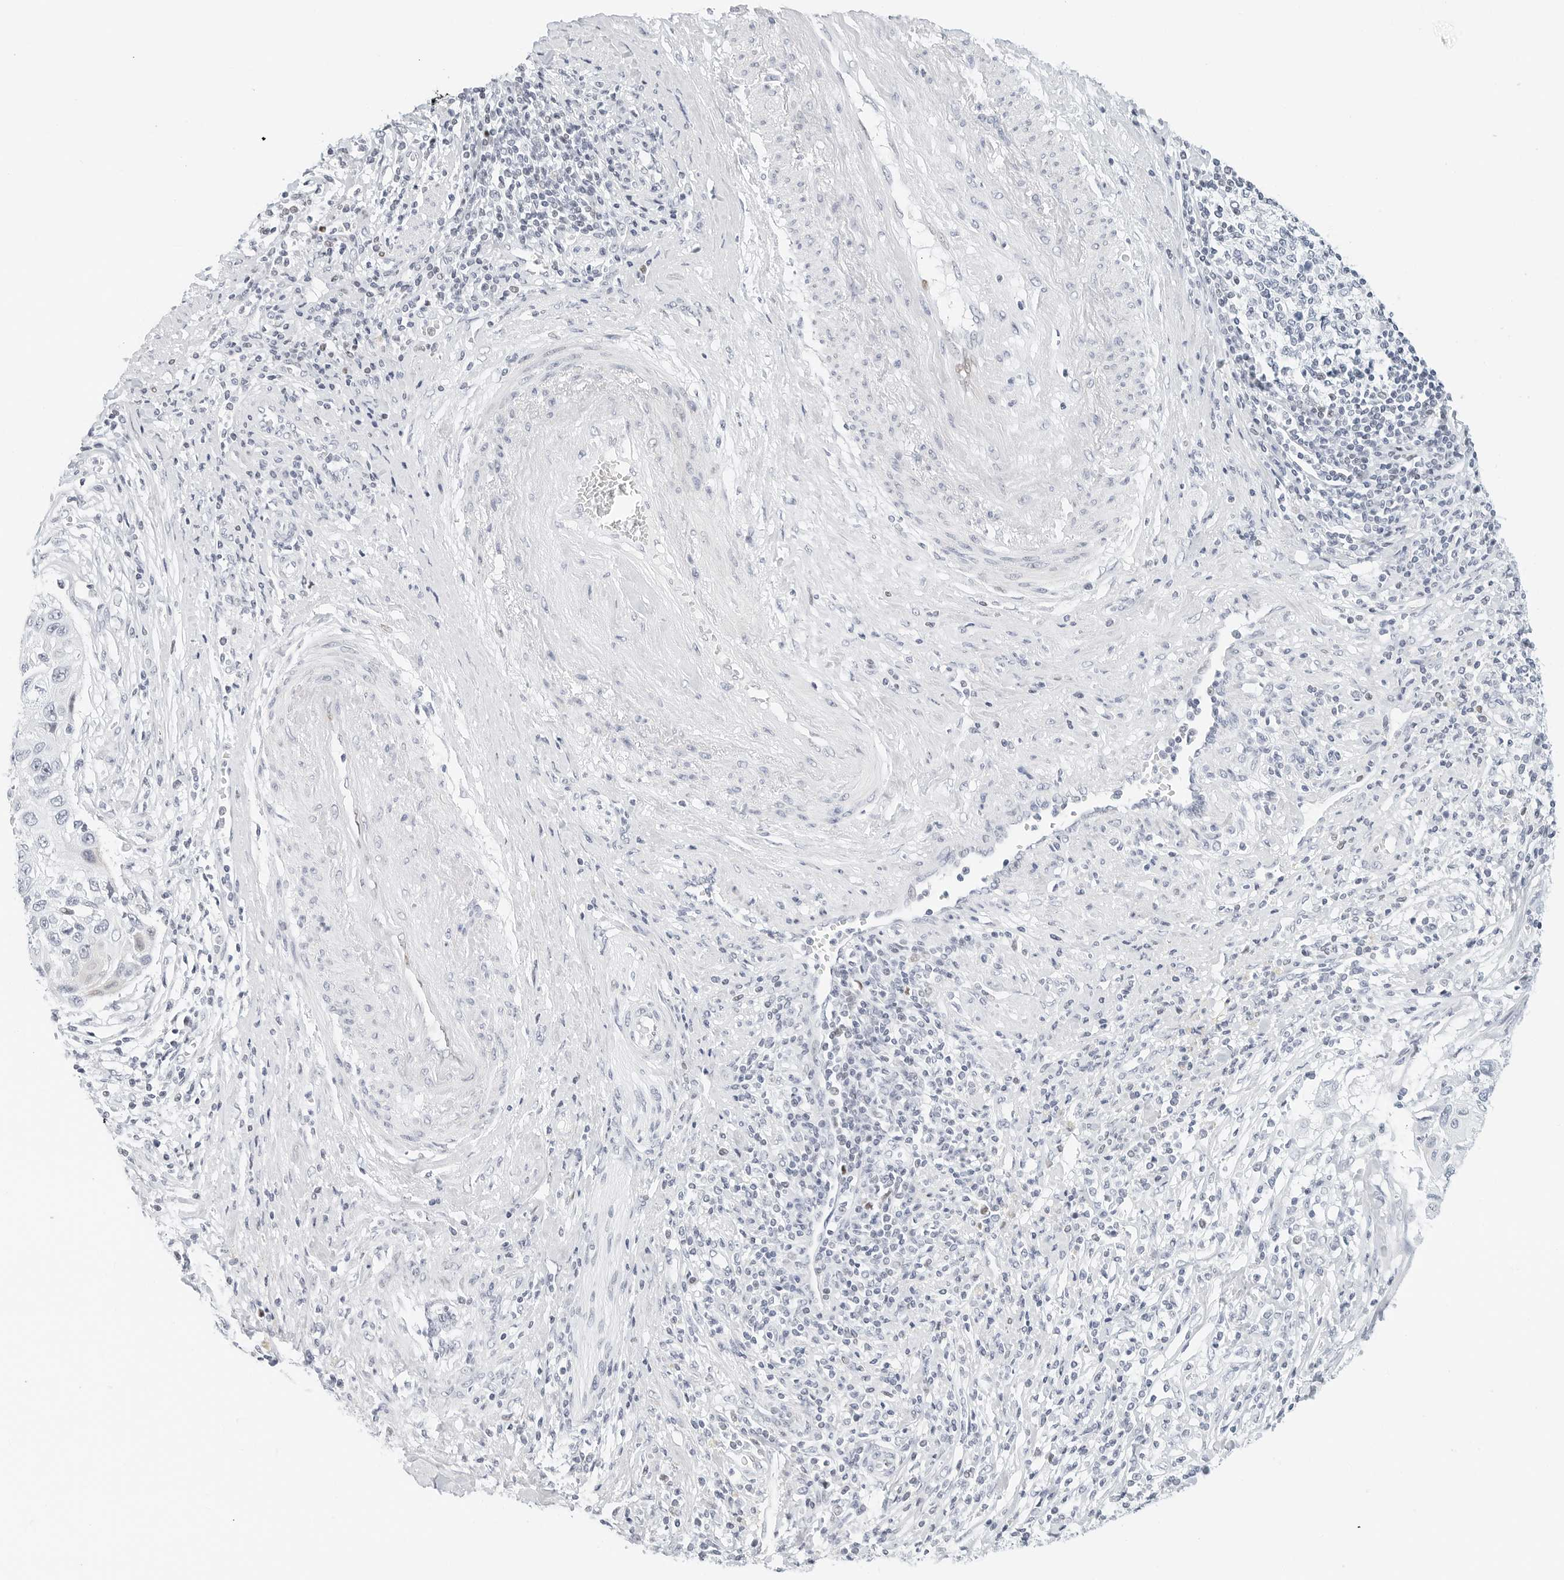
{"staining": {"intensity": "negative", "quantity": "none", "location": "none"}, "tissue": "cervical cancer", "cell_type": "Tumor cells", "image_type": "cancer", "snomed": [{"axis": "morphology", "description": "Squamous cell carcinoma, NOS"}, {"axis": "topography", "description": "Cervix"}], "caption": "Photomicrograph shows no protein positivity in tumor cells of cervical cancer tissue.", "gene": "NTMT2", "patient": {"sex": "female", "age": 70}}